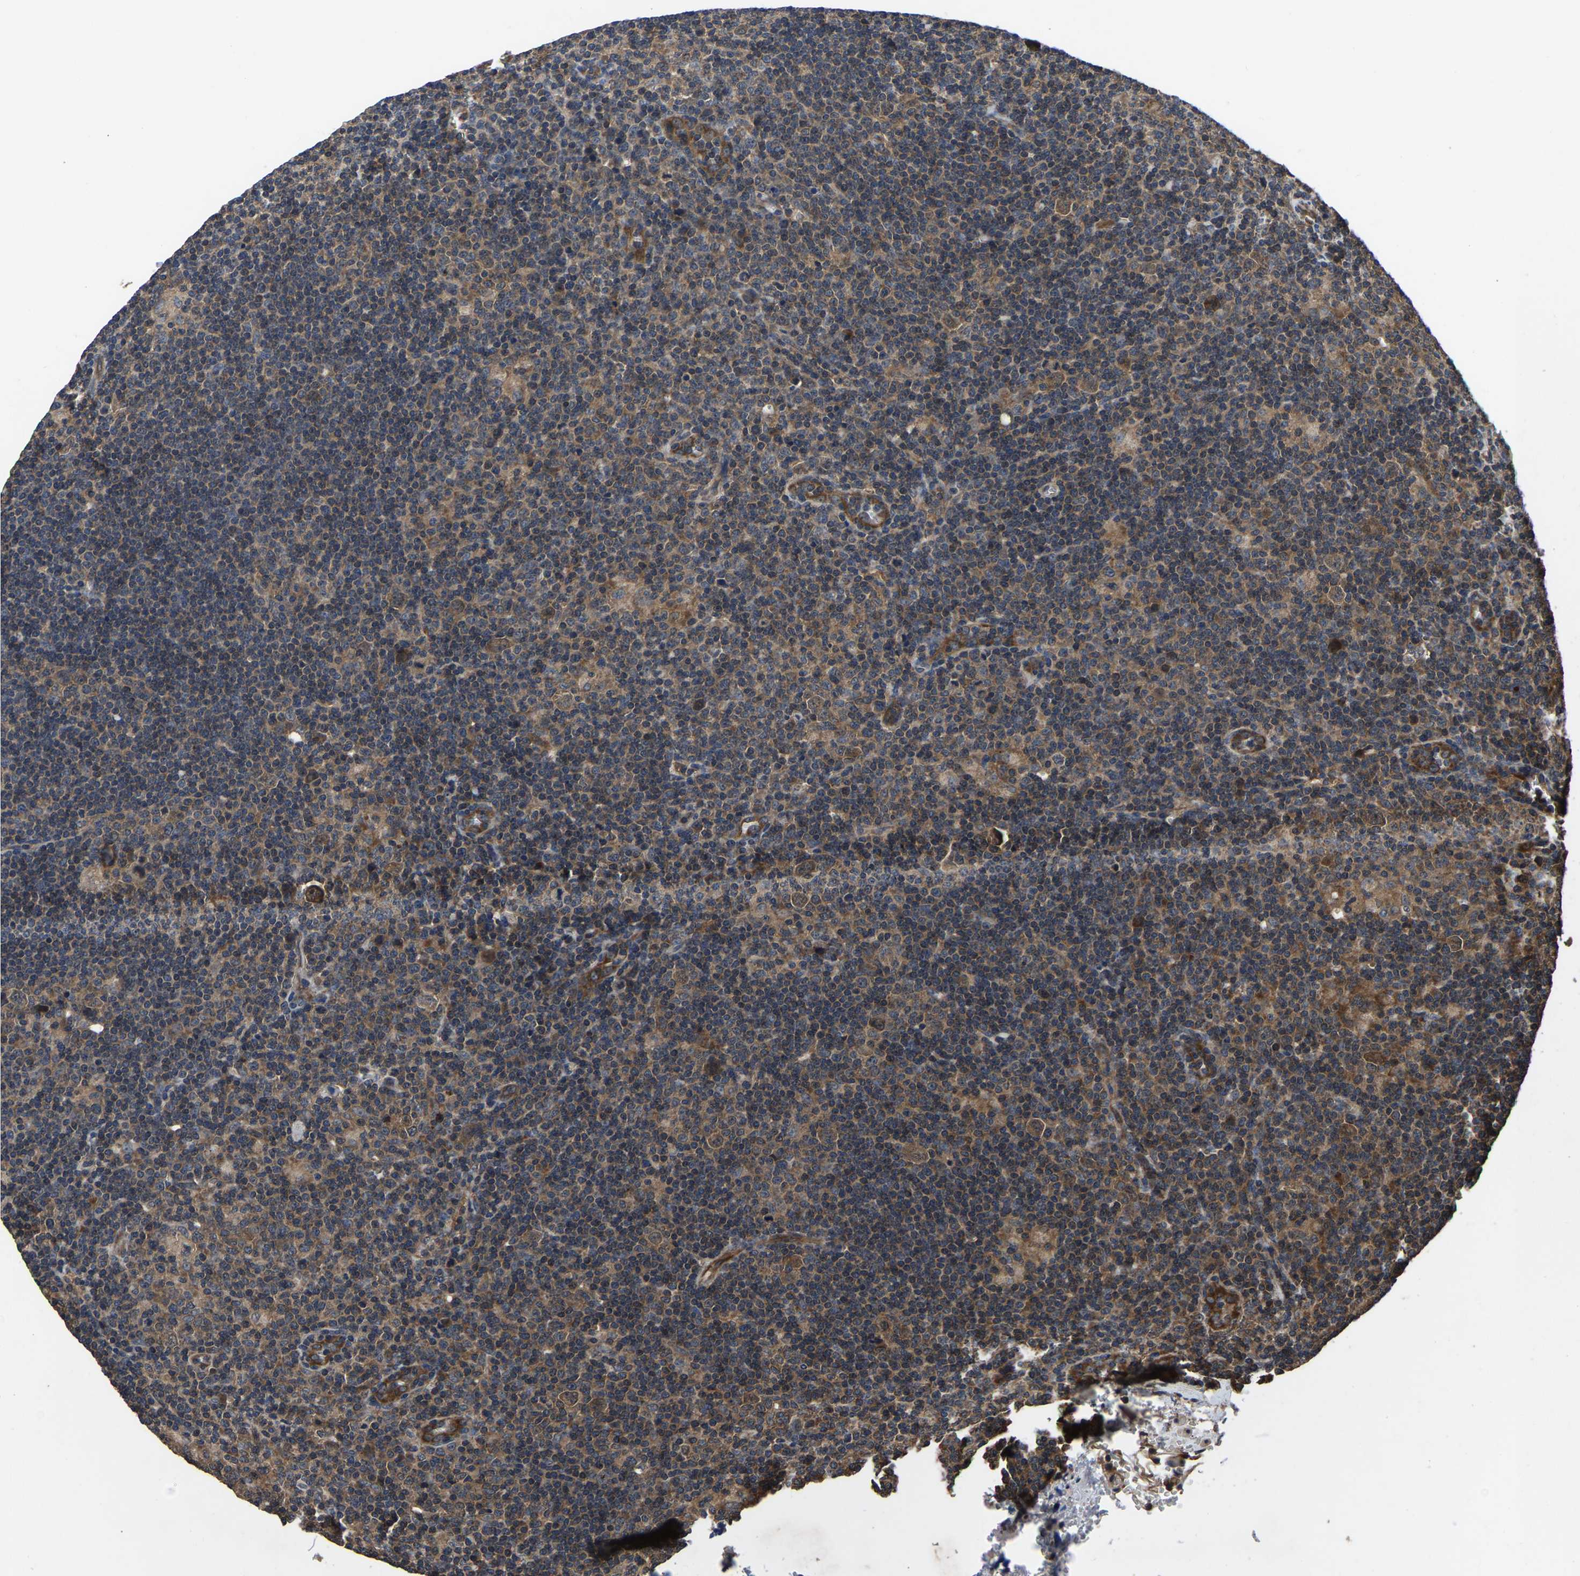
{"staining": {"intensity": "moderate", "quantity": "25%-75%", "location": "cytoplasmic/membranous"}, "tissue": "lymphoma", "cell_type": "Tumor cells", "image_type": "cancer", "snomed": [{"axis": "morphology", "description": "Hodgkin's disease, NOS"}, {"axis": "topography", "description": "Lymph node"}], "caption": "Human Hodgkin's disease stained with a protein marker demonstrates moderate staining in tumor cells.", "gene": "CRYZL1", "patient": {"sex": "female", "age": 57}}